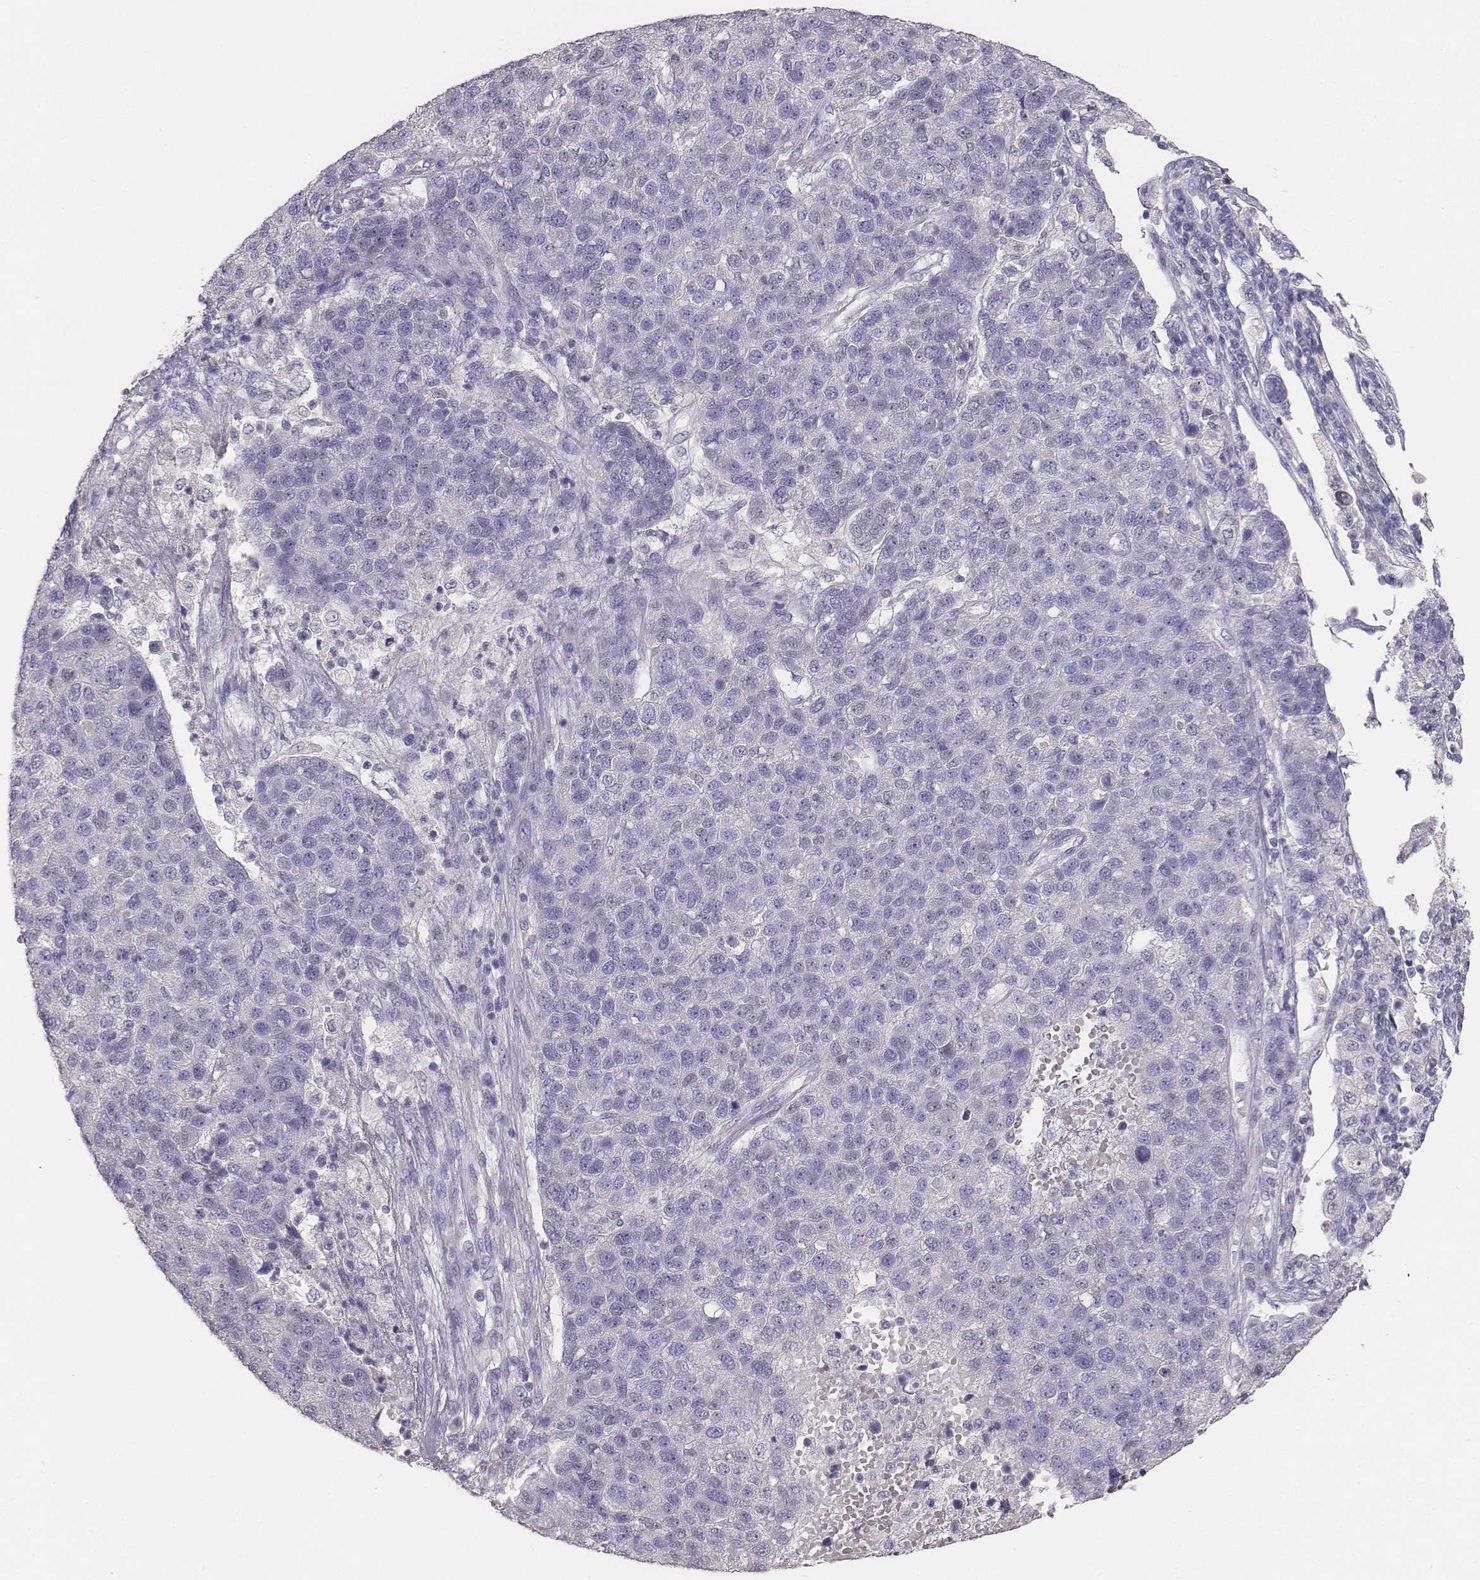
{"staining": {"intensity": "negative", "quantity": "none", "location": "none"}, "tissue": "pancreatic cancer", "cell_type": "Tumor cells", "image_type": "cancer", "snomed": [{"axis": "morphology", "description": "Adenocarcinoma, NOS"}, {"axis": "topography", "description": "Pancreas"}], "caption": "Tumor cells are negative for protein expression in human pancreatic adenocarcinoma.", "gene": "MYH6", "patient": {"sex": "female", "age": 61}}